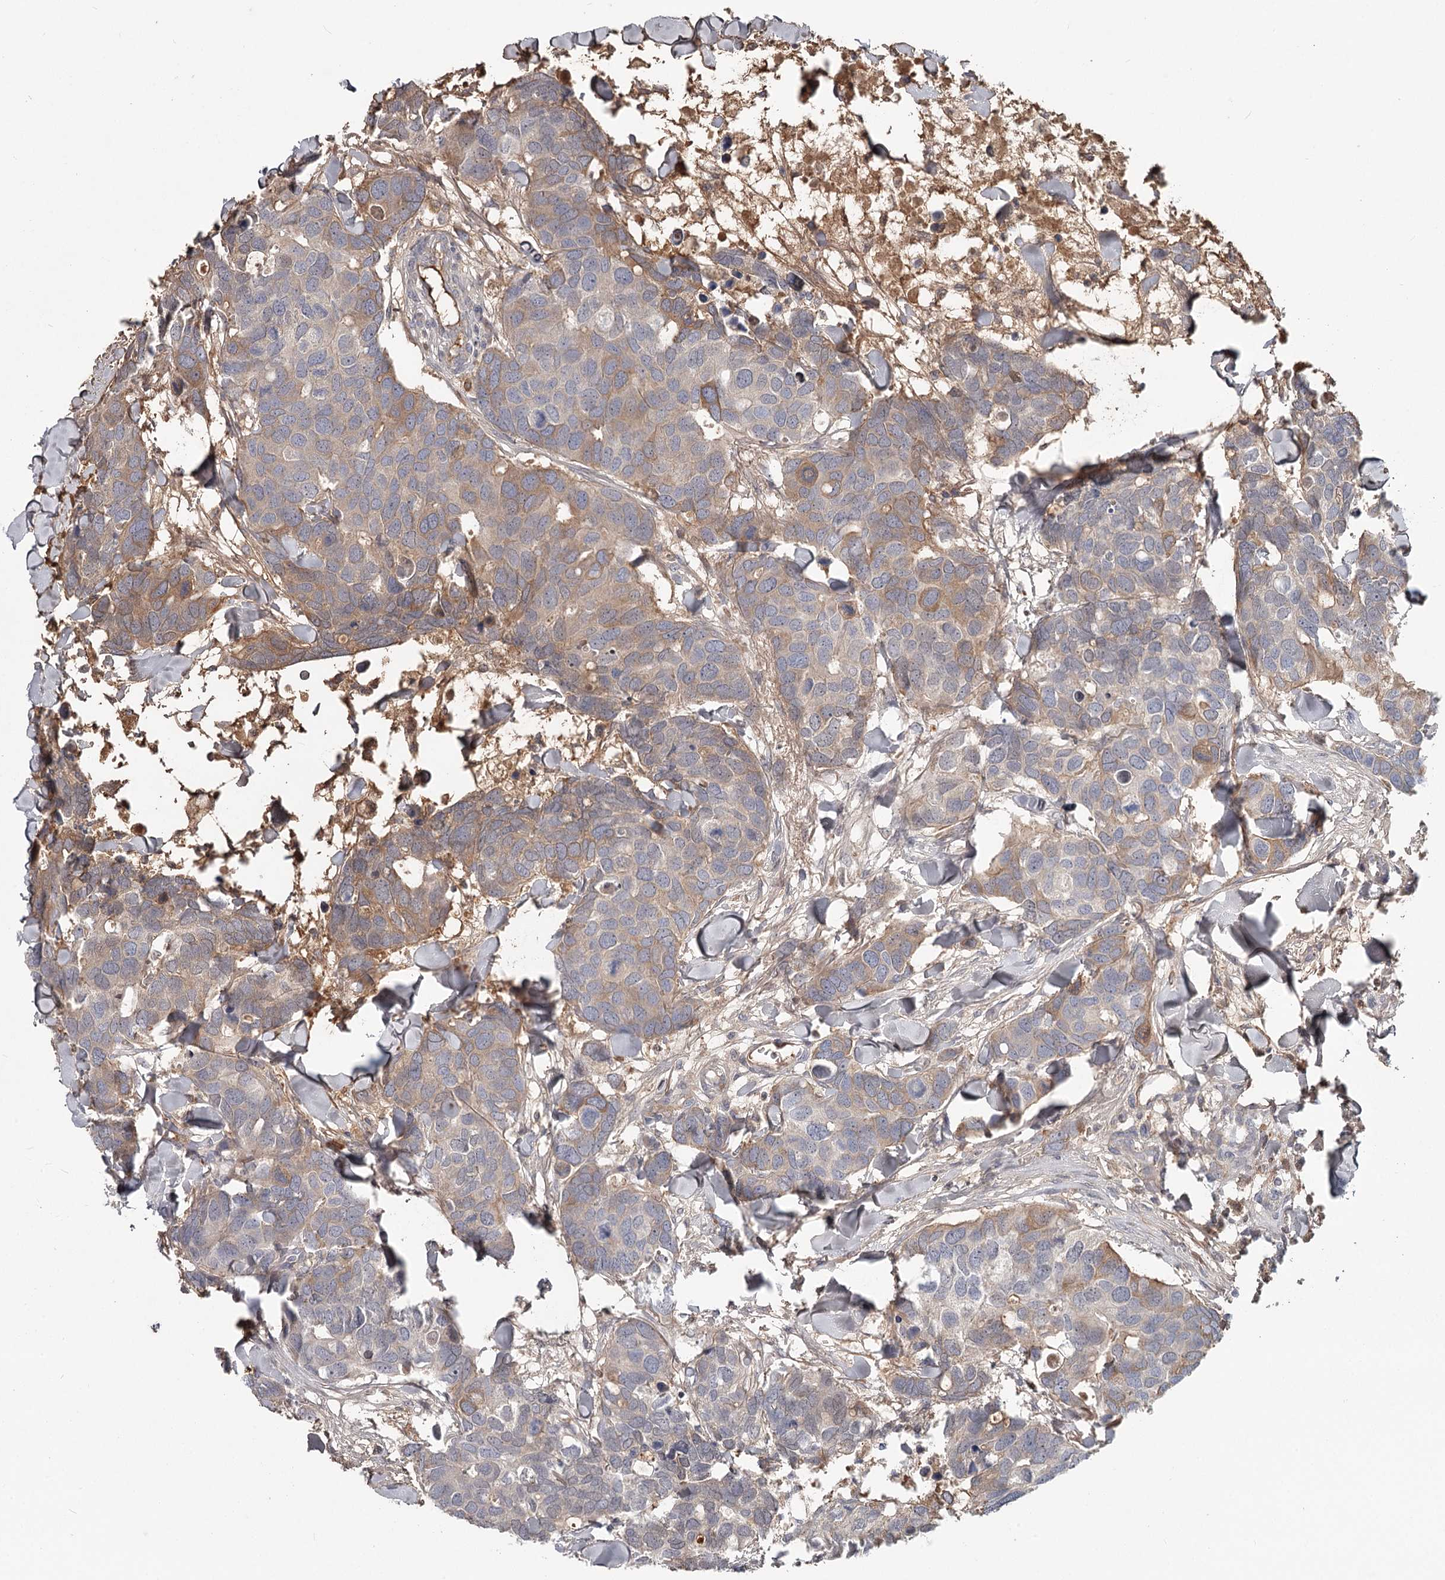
{"staining": {"intensity": "moderate", "quantity": "<25%", "location": "cytoplasmic/membranous"}, "tissue": "breast cancer", "cell_type": "Tumor cells", "image_type": "cancer", "snomed": [{"axis": "morphology", "description": "Duct carcinoma"}, {"axis": "topography", "description": "Breast"}], "caption": "Immunohistochemistry image of human breast infiltrating ductal carcinoma stained for a protein (brown), which shows low levels of moderate cytoplasmic/membranous positivity in approximately <25% of tumor cells.", "gene": "DHRS9", "patient": {"sex": "female", "age": 83}}